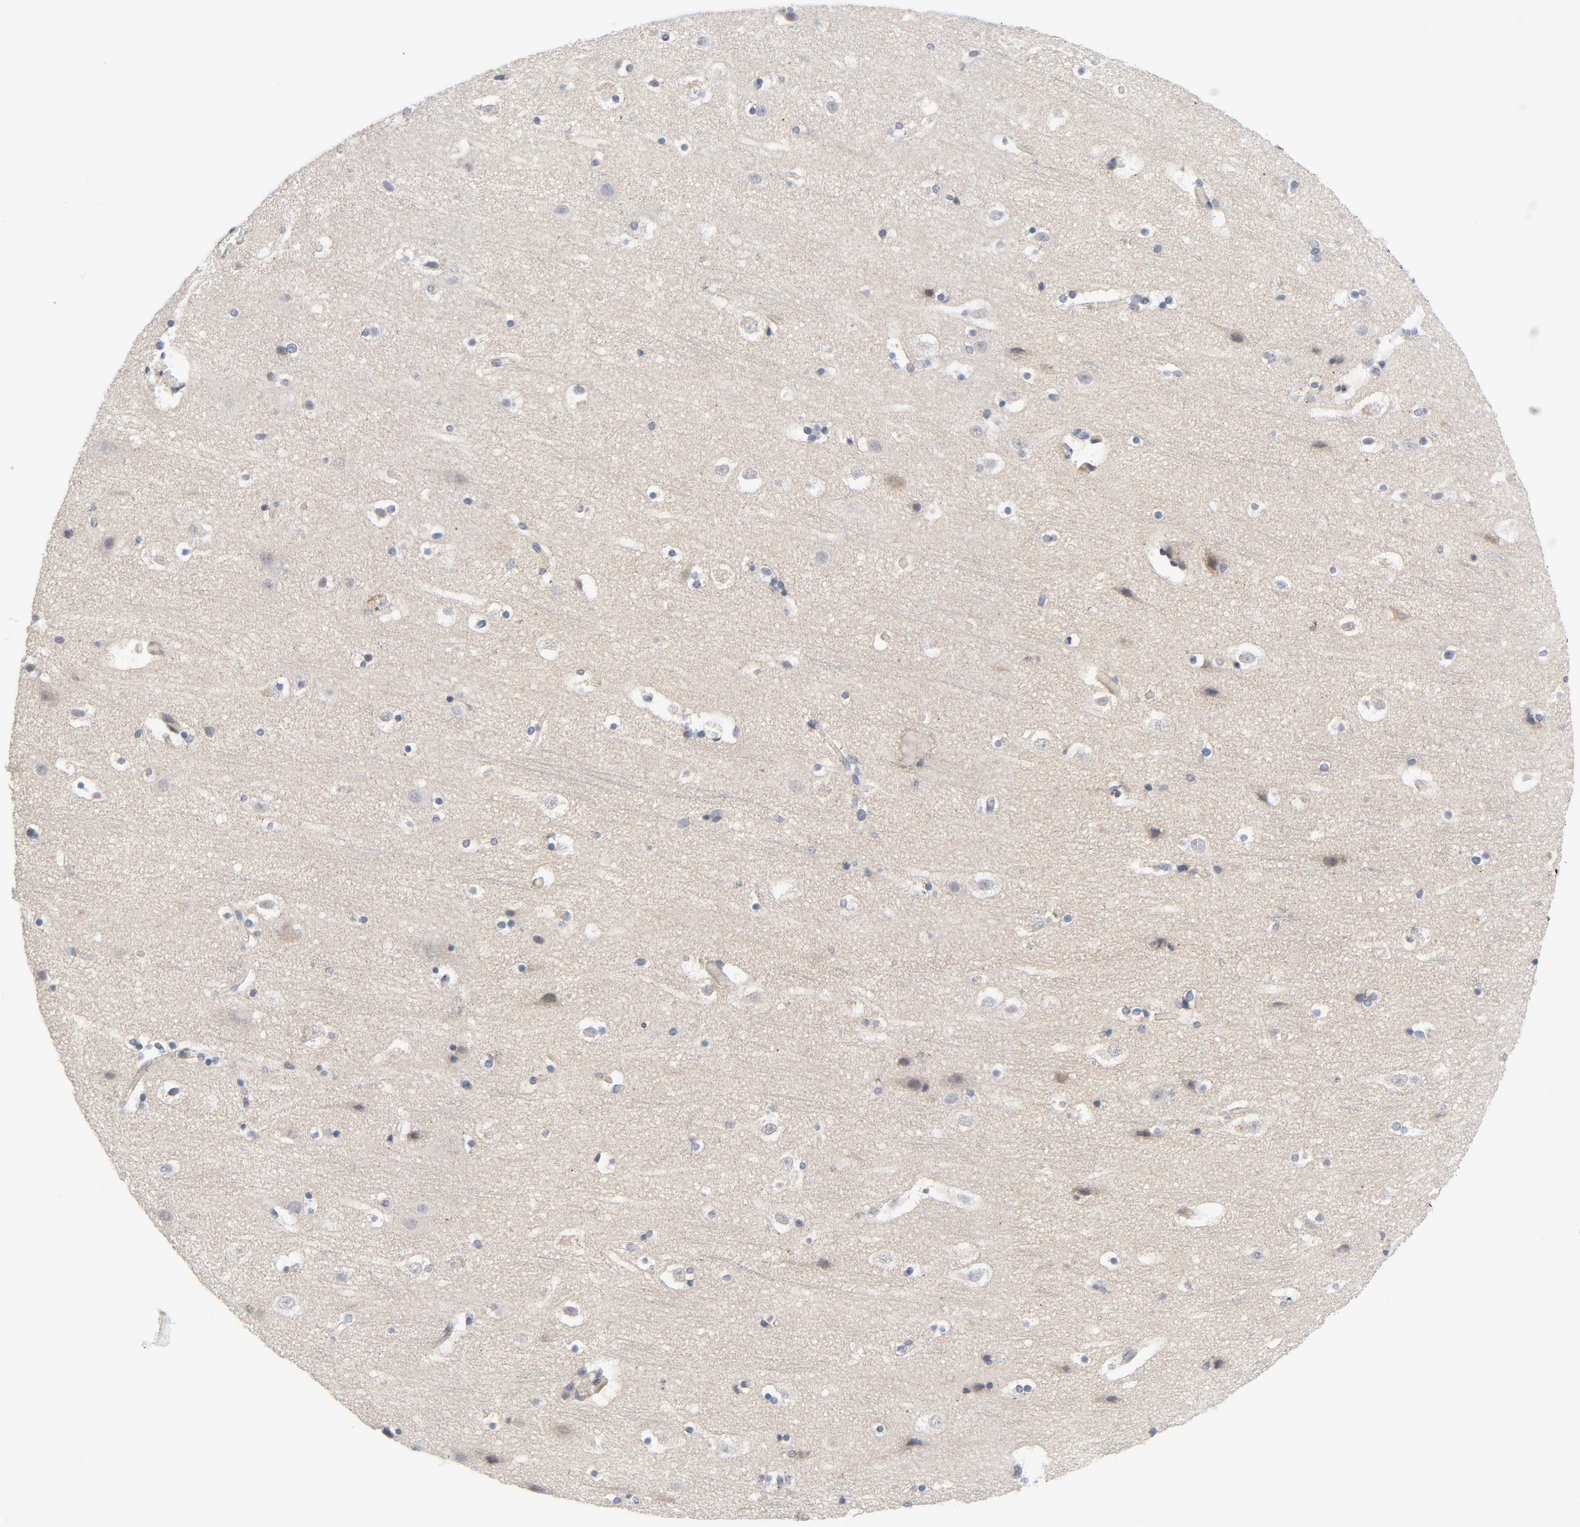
{"staining": {"intensity": "negative", "quantity": "none", "location": "none"}, "tissue": "cerebral cortex", "cell_type": "Endothelial cells", "image_type": "normal", "snomed": [{"axis": "morphology", "description": "Normal tissue, NOS"}, {"axis": "topography", "description": "Cerebral cortex"}], "caption": "A photomicrograph of human cerebral cortex is negative for staining in endothelial cells. (Stains: DAB immunohistochemistry with hematoxylin counter stain, Microscopy: brightfield microscopy at high magnification).", "gene": "TSG101", "patient": {"sex": "male", "age": 45}}